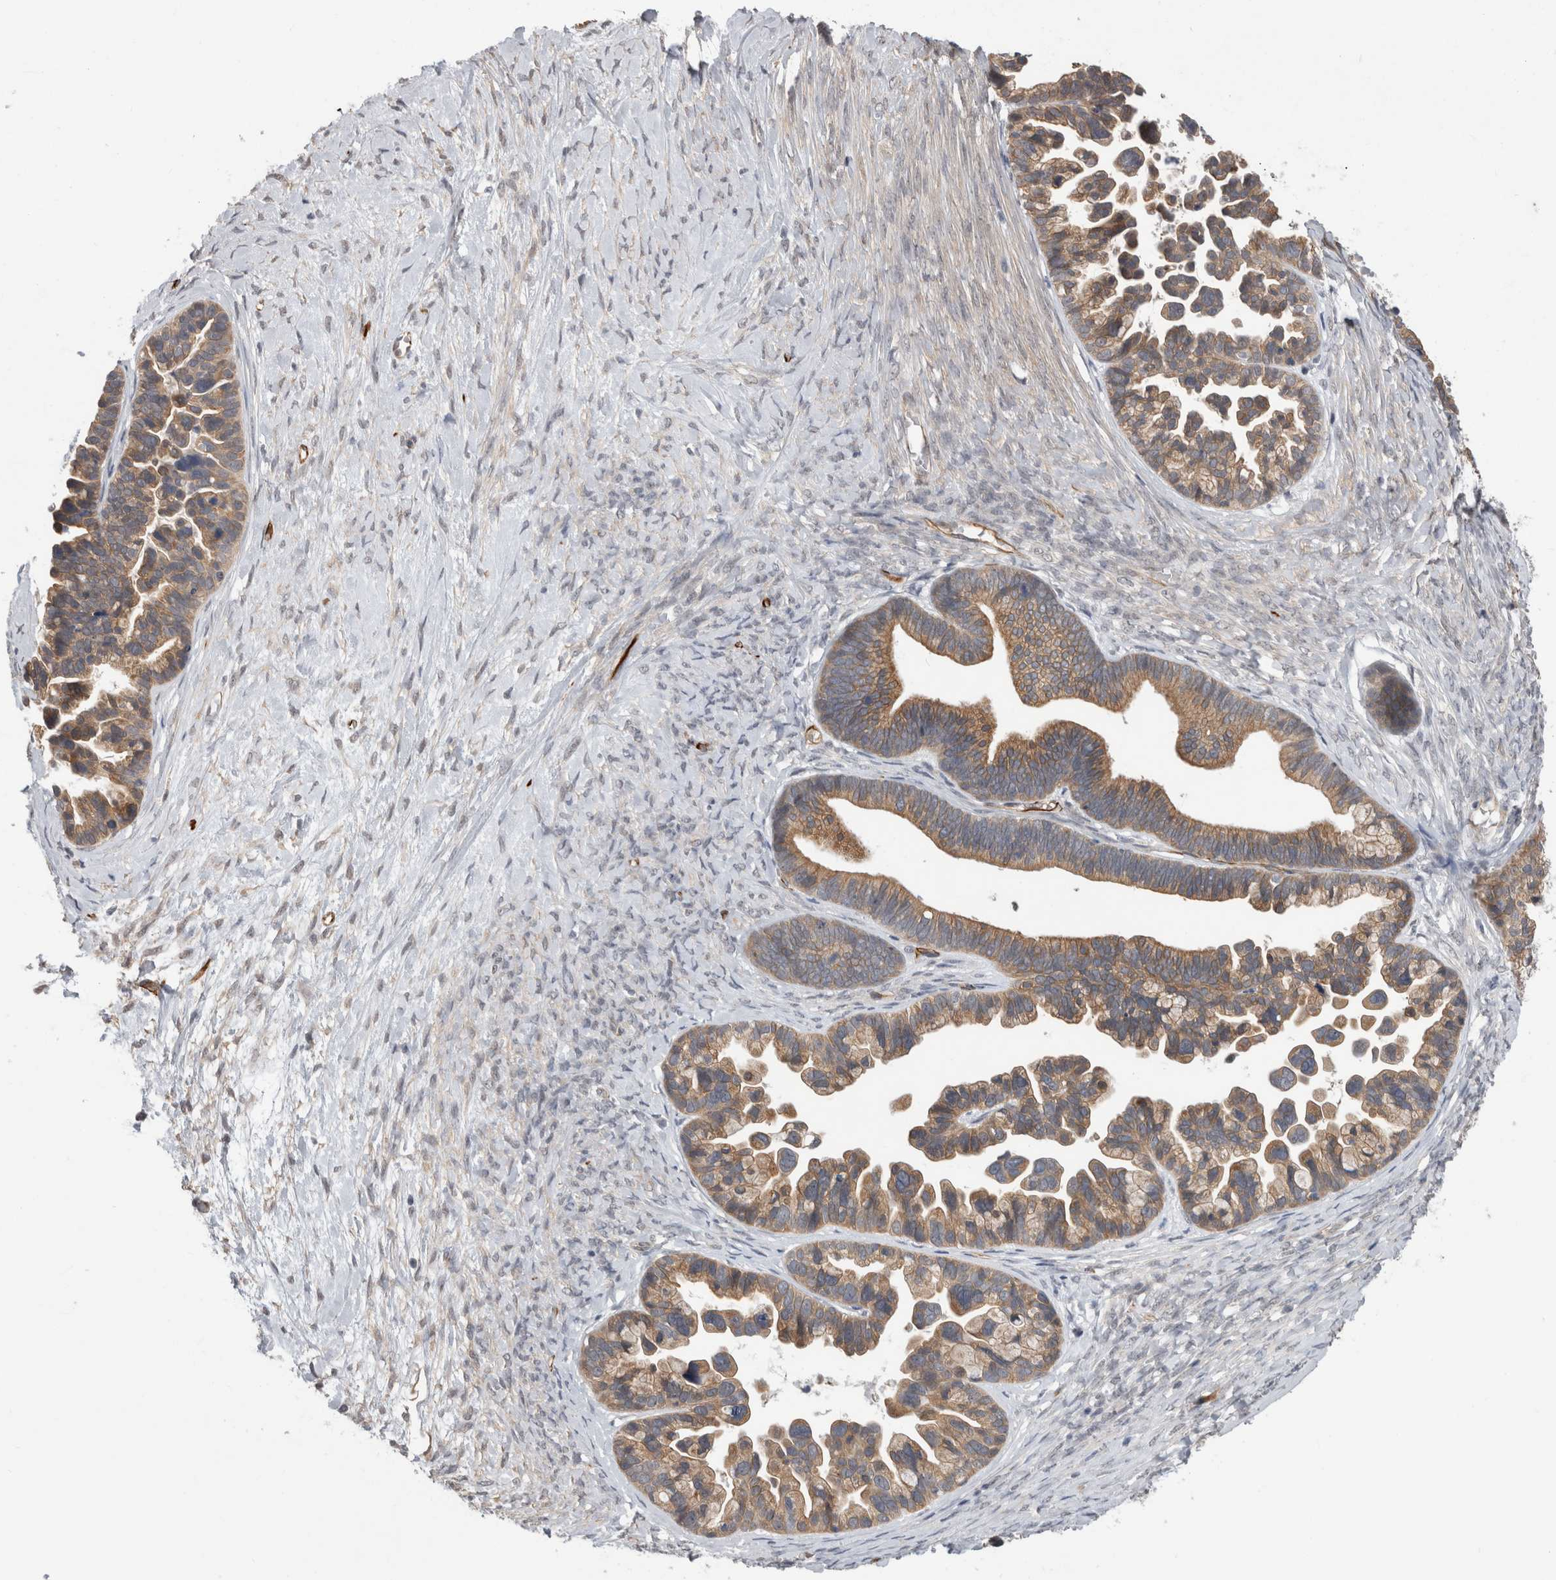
{"staining": {"intensity": "moderate", "quantity": ">75%", "location": "cytoplasmic/membranous"}, "tissue": "ovarian cancer", "cell_type": "Tumor cells", "image_type": "cancer", "snomed": [{"axis": "morphology", "description": "Cystadenocarcinoma, serous, NOS"}, {"axis": "topography", "description": "Ovary"}], "caption": "About >75% of tumor cells in ovarian cancer (serous cystadenocarcinoma) display moderate cytoplasmic/membranous protein positivity as visualized by brown immunohistochemical staining.", "gene": "FAM83H", "patient": {"sex": "female", "age": 56}}